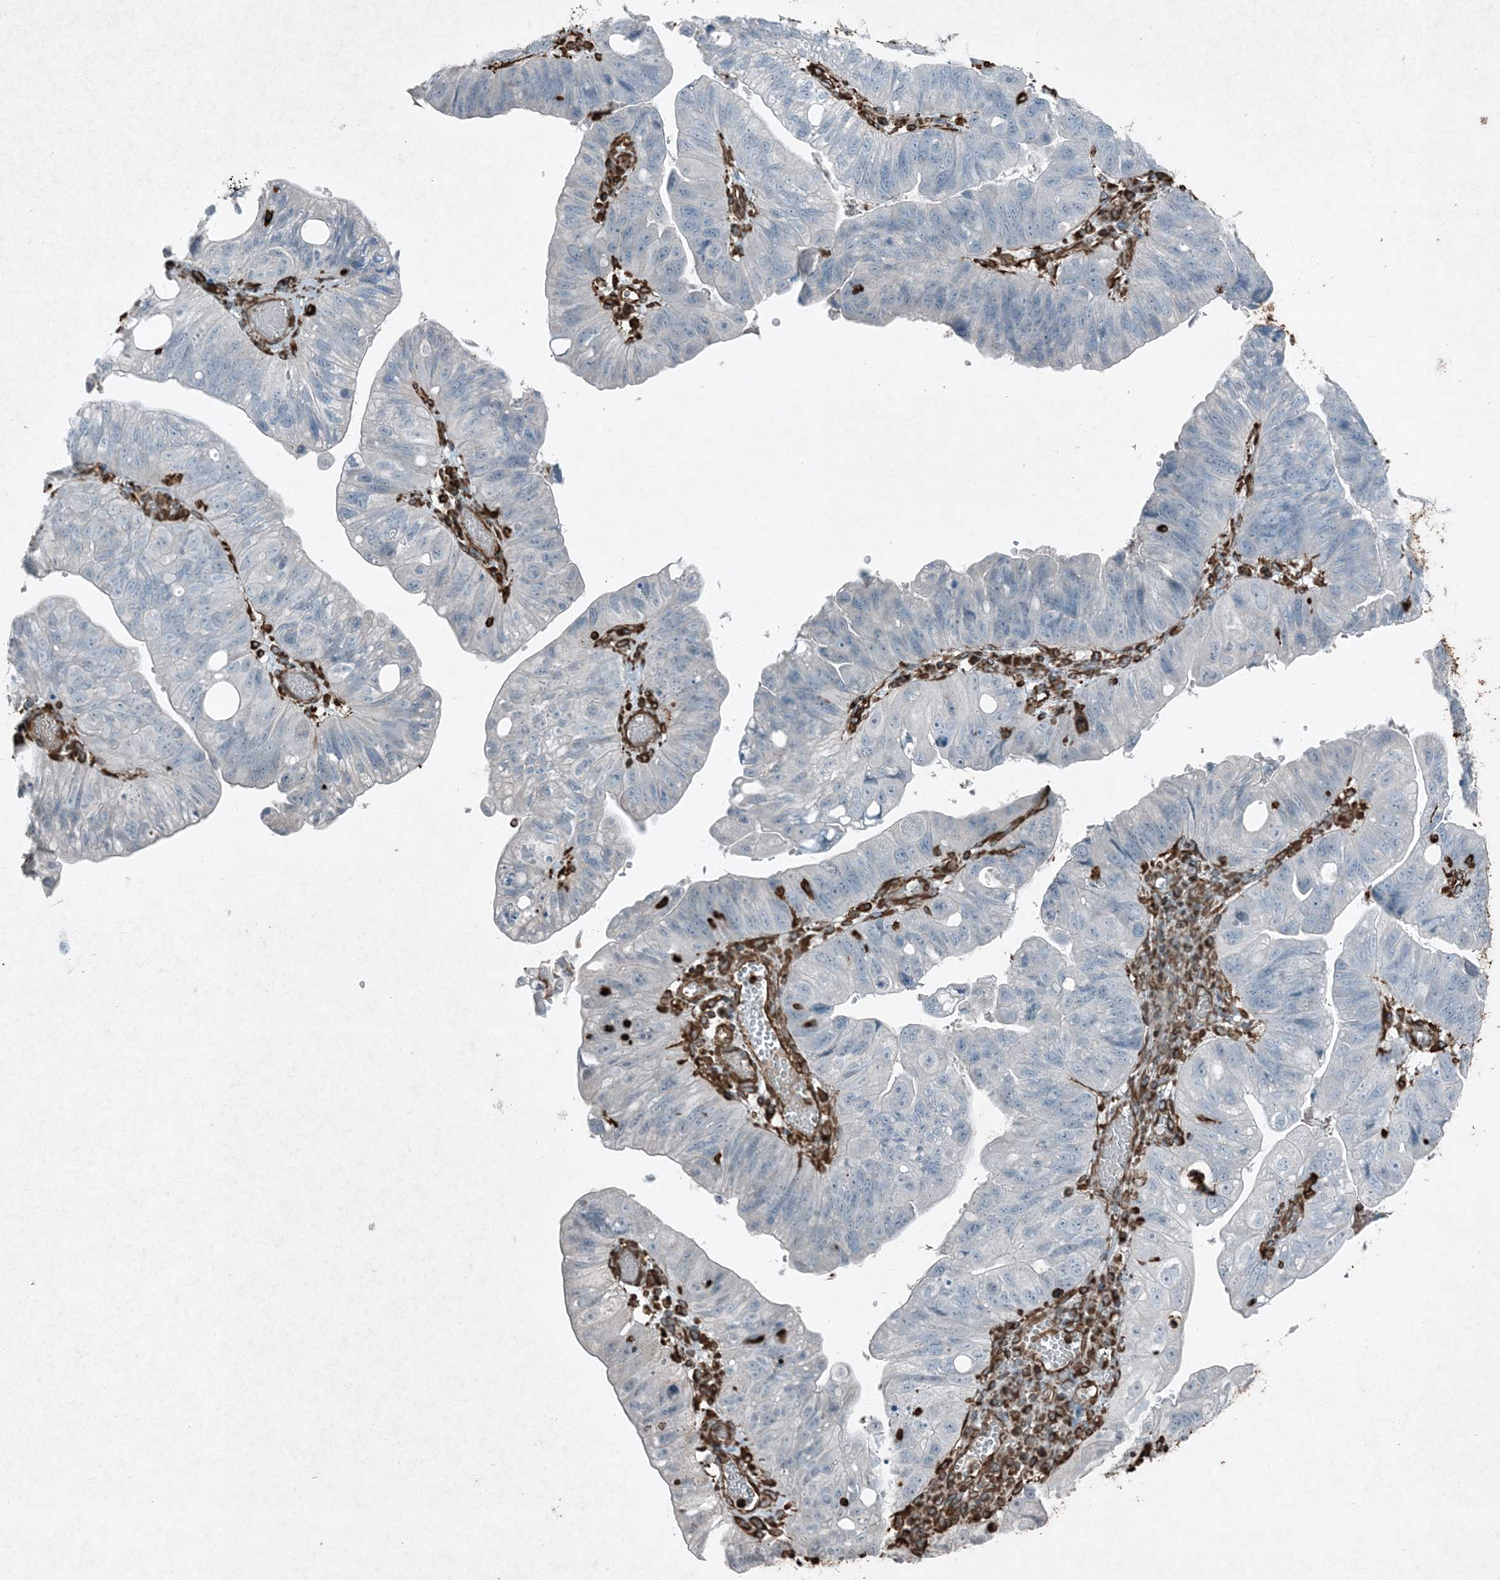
{"staining": {"intensity": "negative", "quantity": "none", "location": "none"}, "tissue": "stomach cancer", "cell_type": "Tumor cells", "image_type": "cancer", "snomed": [{"axis": "morphology", "description": "Adenocarcinoma, NOS"}, {"axis": "topography", "description": "Stomach"}], "caption": "Protein analysis of stomach cancer shows no significant staining in tumor cells. (Stains: DAB (3,3'-diaminobenzidine) immunohistochemistry with hematoxylin counter stain, Microscopy: brightfield microscopy at high magnification).", "gene": "RYK", "patient": {"sex": "male", "age": 59}}